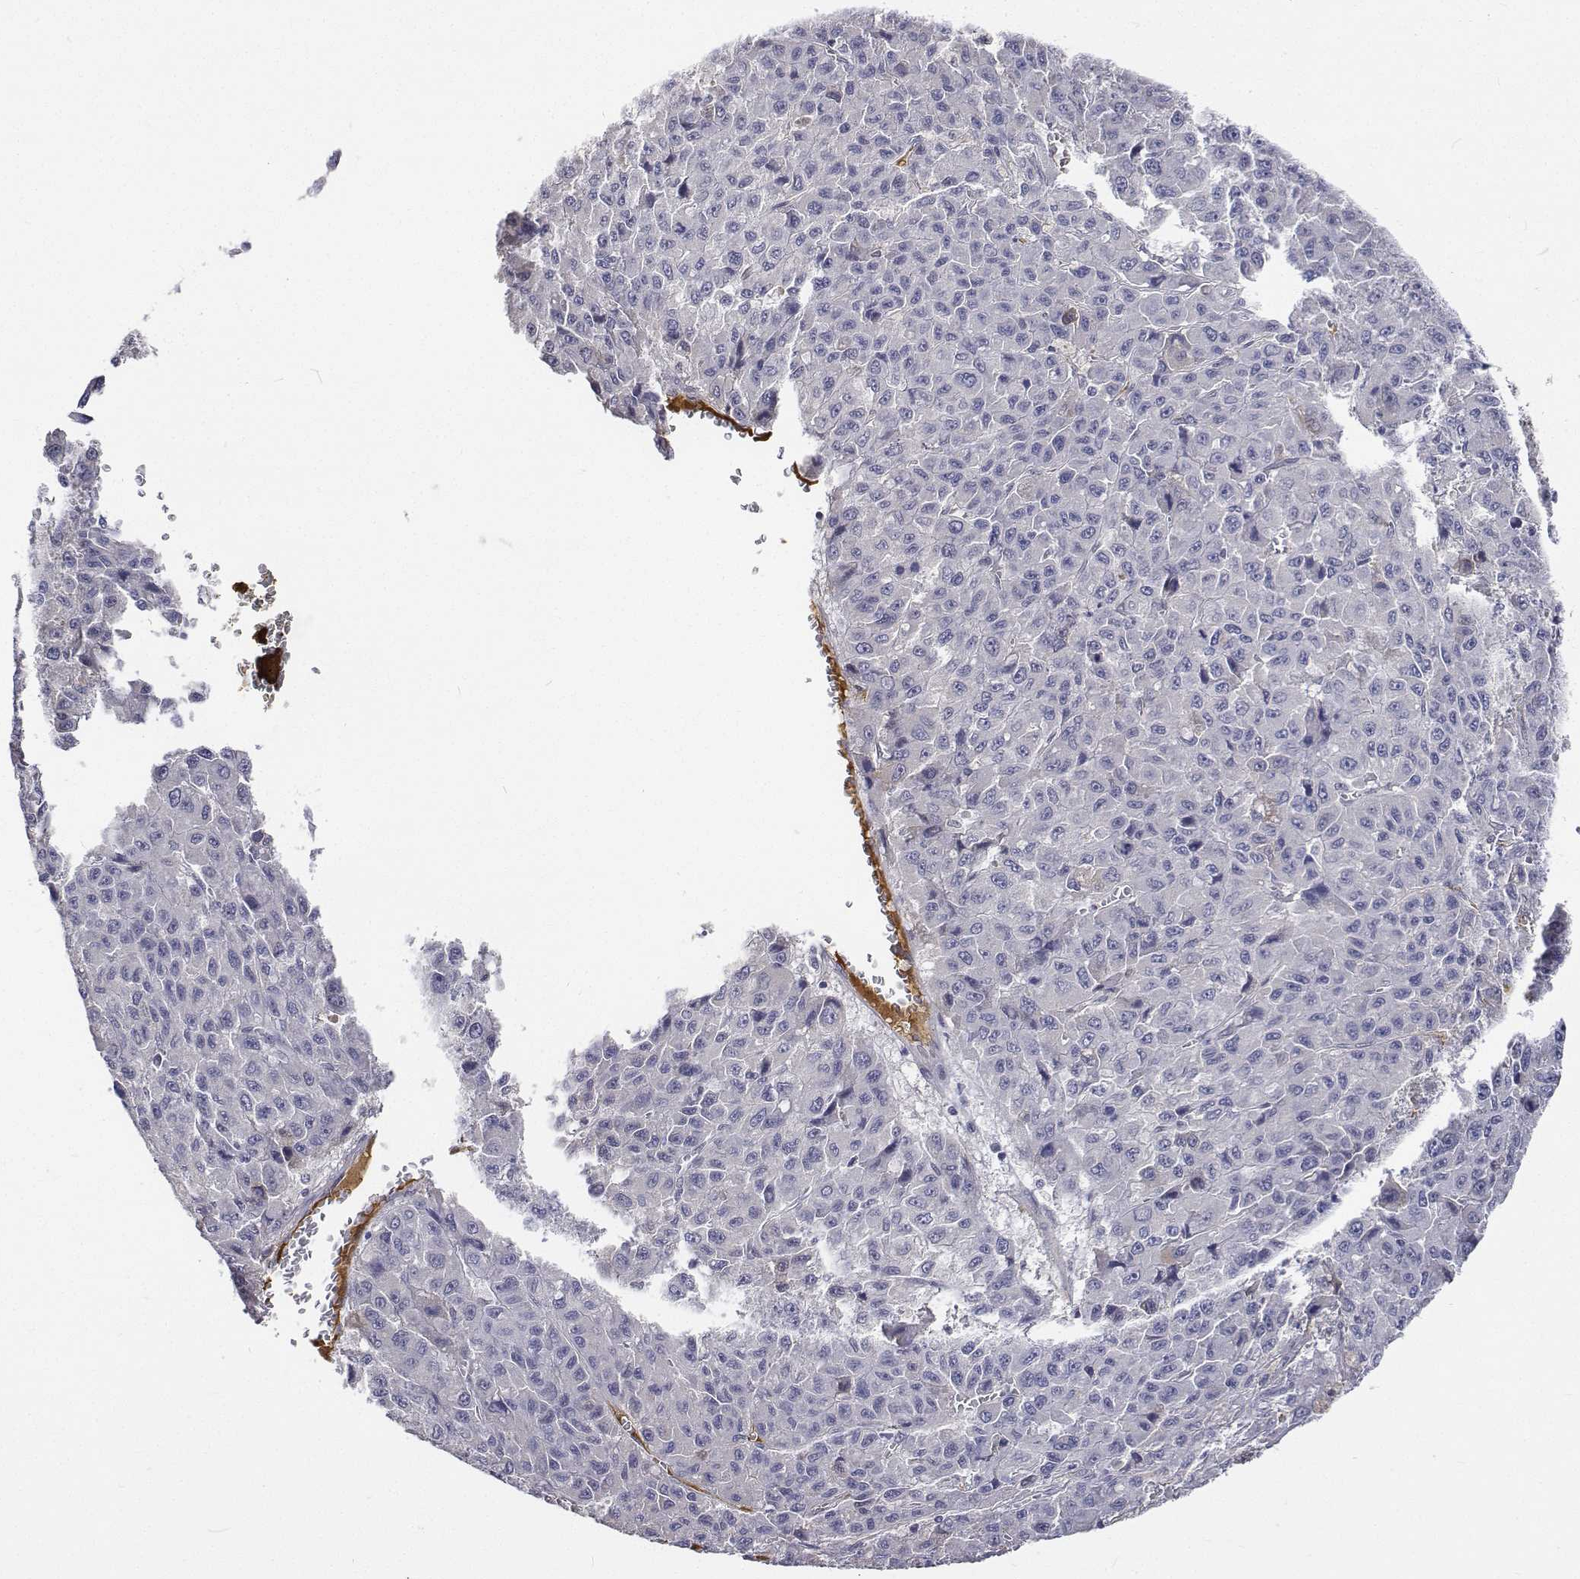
{"staining": {"intensity": "negative", "quantity": "none", "location": "none"}, "tissue": "liver cancer", "cell_type": "Tumor cells", "image_type": "cancer", "snomed": [{"axis": "morphology", "description": "Carcinoma, Hepatocellular, NOS"}, {"axis": "topography", "description": "Liver"}], "caption": "This is an immunohistochemistry (IHC) photomicrograph of human liver hepatocellular carcinoma. There is no staining in tumor cells.", "gene": "ATRX", "patient": {"sex": "male", "age": 70}}